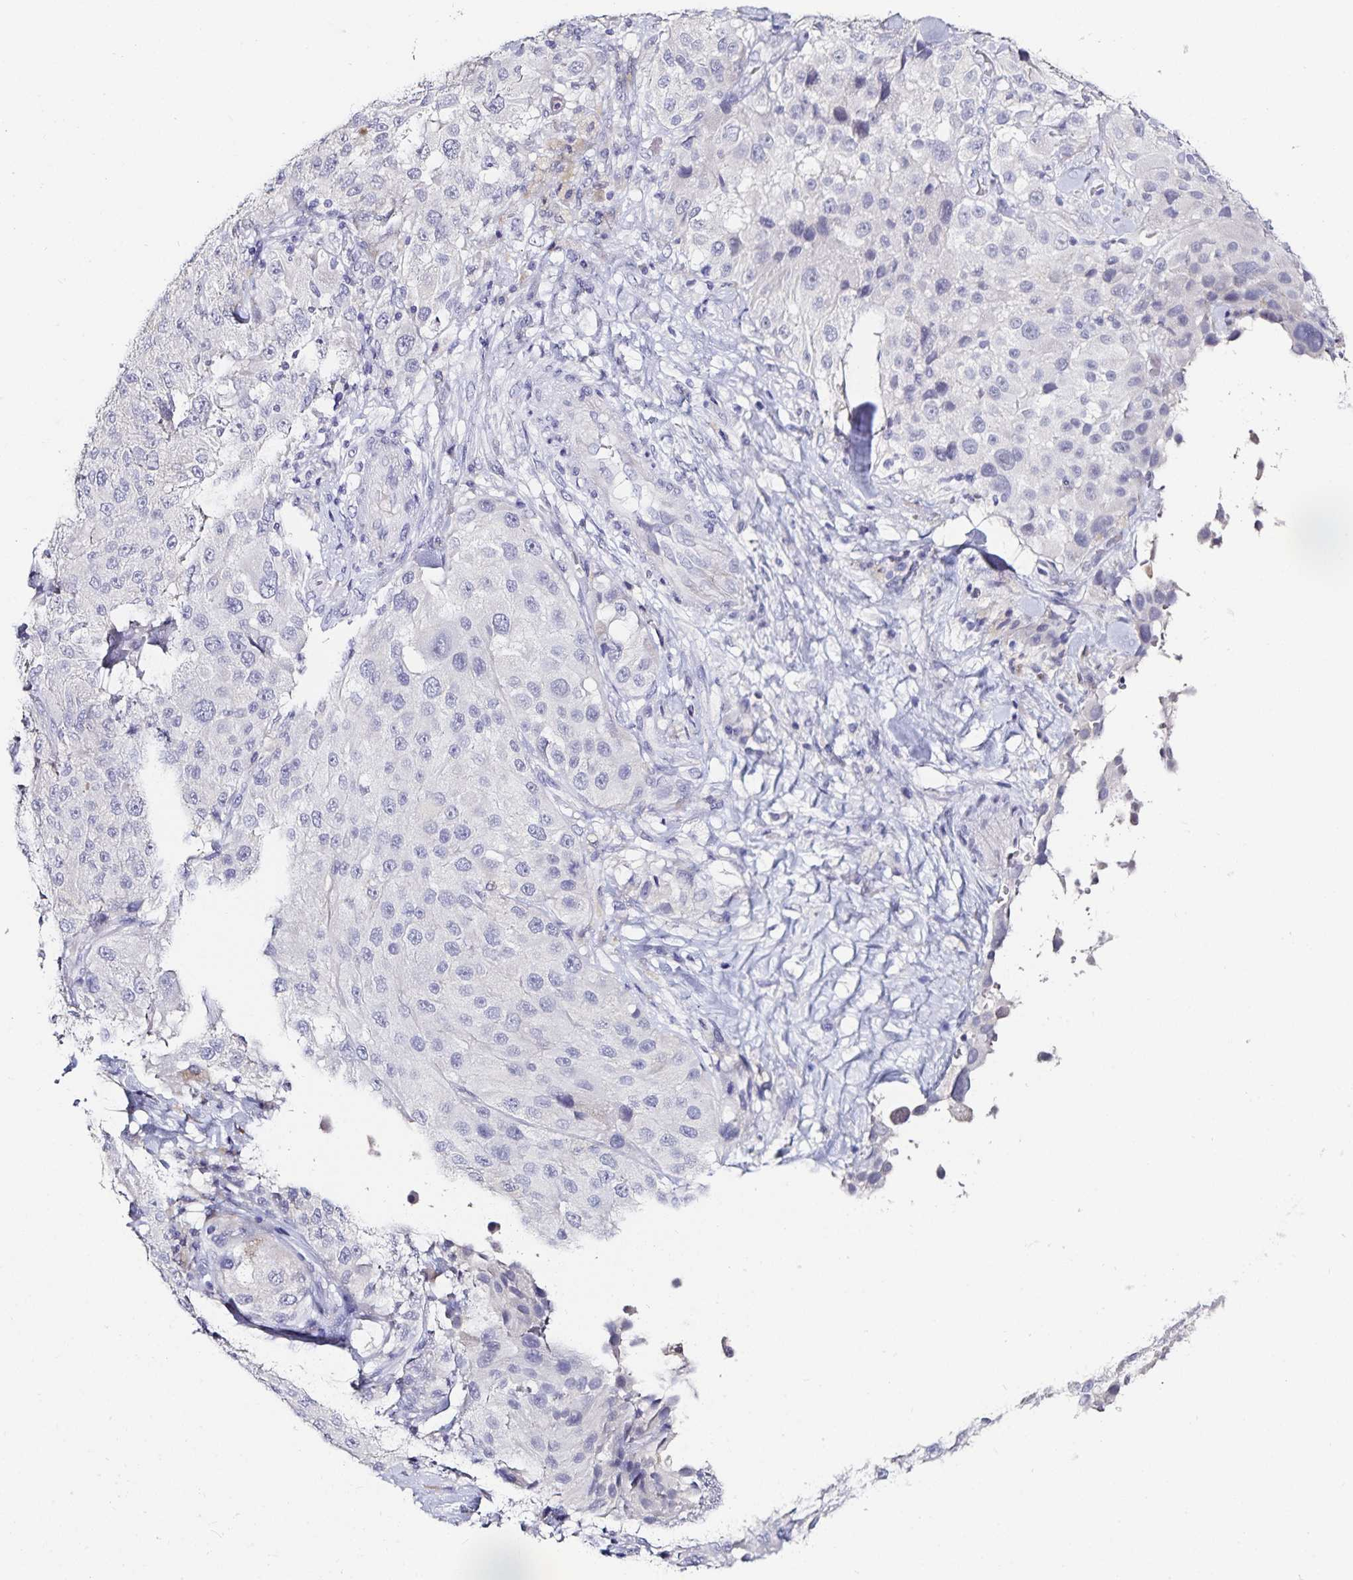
{"staining": {"intensity": "negative", "quantity": "none", "location": "none"}, "tissue": "melanoma", "cell_type": "Tumor cells", "image_type": "cancer", "snomed": [{"axis": "morphology", "description": "Malignant melanoma, Metastatic site"}, {"axis": "topography", "description": "Lymph node"}], "caption": "DAB immunohistochemical staining of human malignant melanoma (metastatic site) exhibits no significant staining in tumor cells.", "gene": "TSPAN7", "patient": {"sex": "male", "age": 62}}